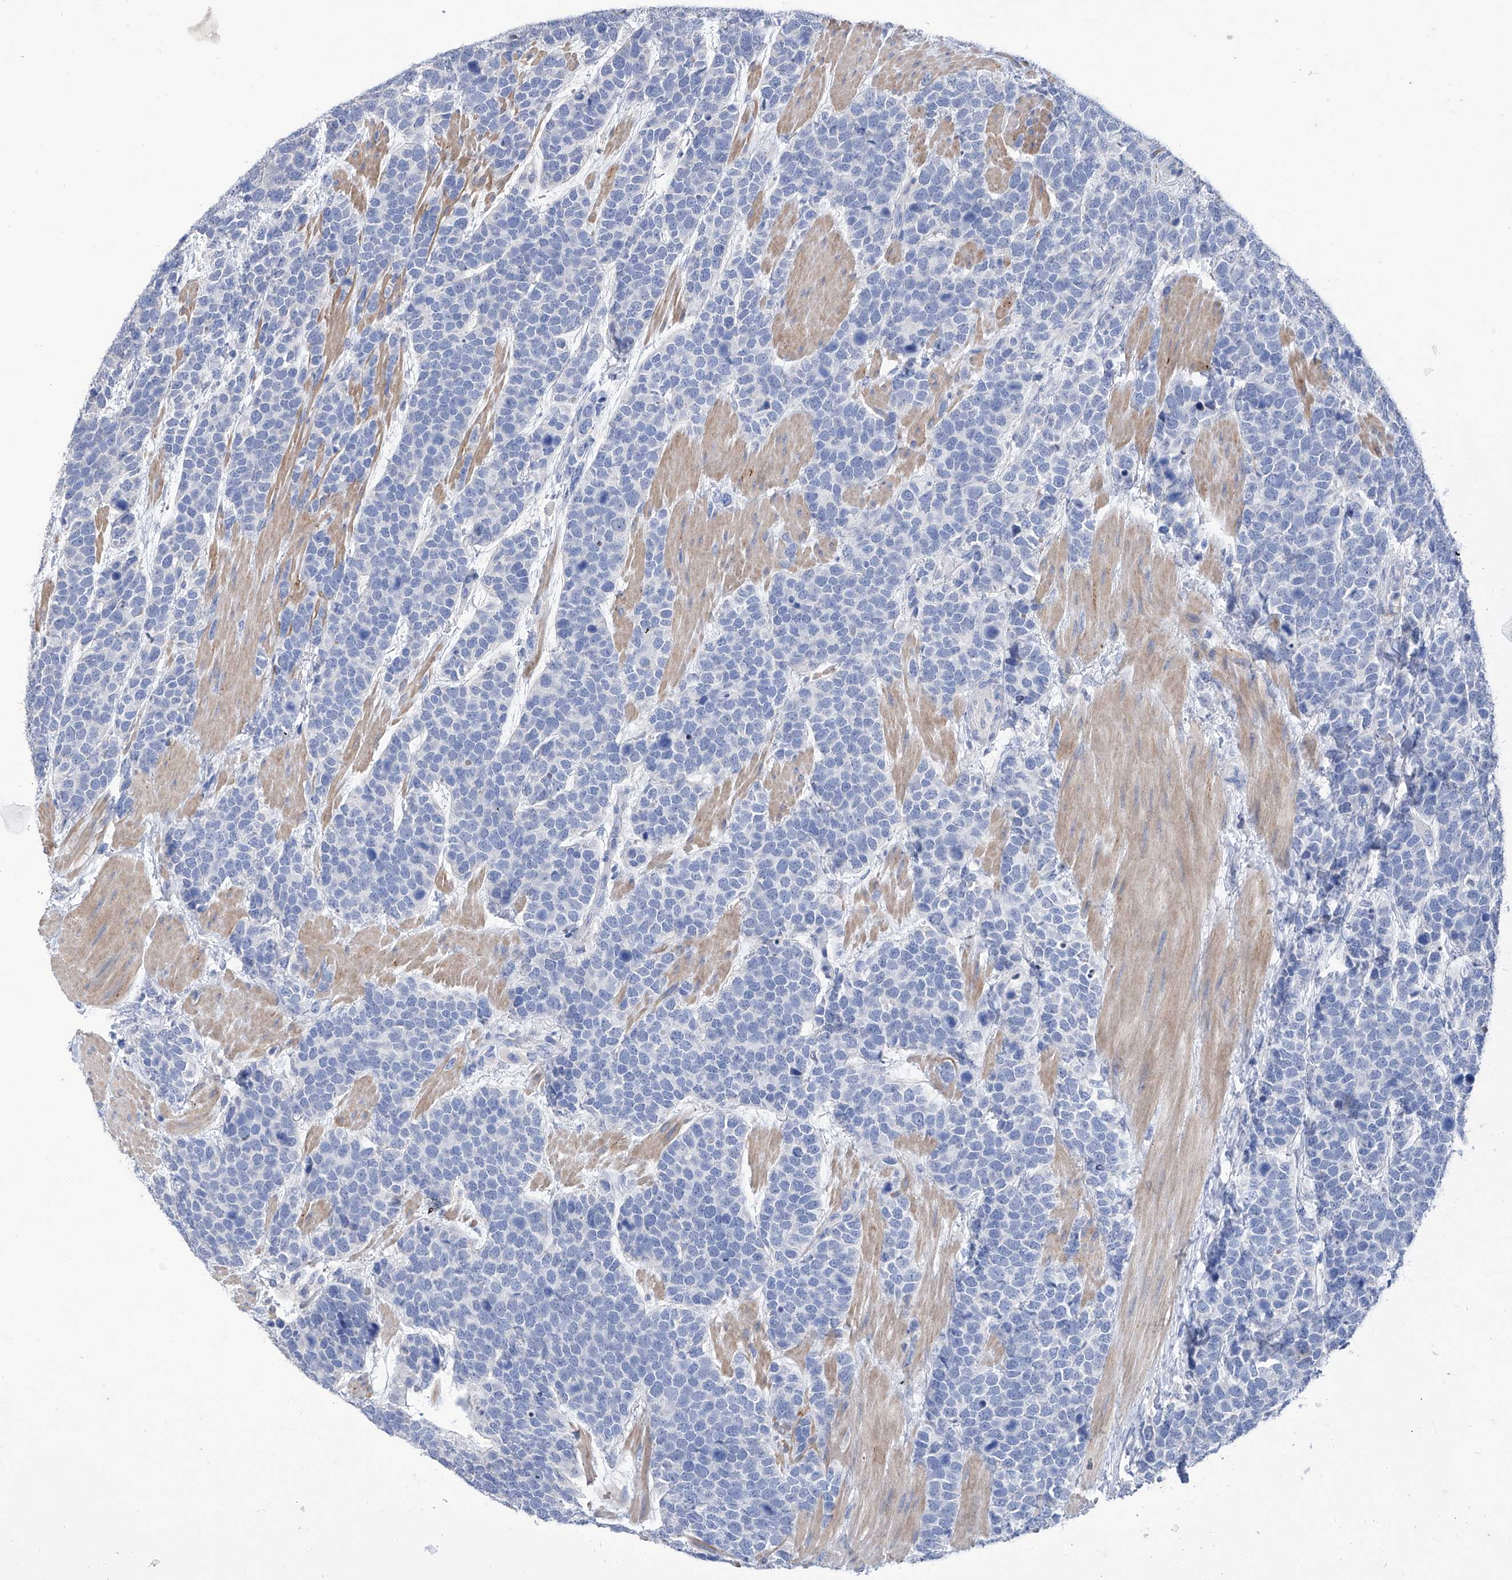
{"staining": {"intensity": "negative", "quantity": "none", "location": "none"}, "tissue": "urothelial cancer", "cell_type": "Tumor cells", "image_type": "cancer", "snomed": [{"axis": "morphology", "description": "Urothelial carcinoma, High grade"}, {"axis": "topography", "description": "Urinary bladder"}], "caption": "DAB (3,3'-diaminobenzidine) immunohistochemical staining of human urothelial carcinoma (high-grade) shows no significant expression in tumor cells.", "gene": "GPT", "patient": {"sex": "female", "age": 82}}